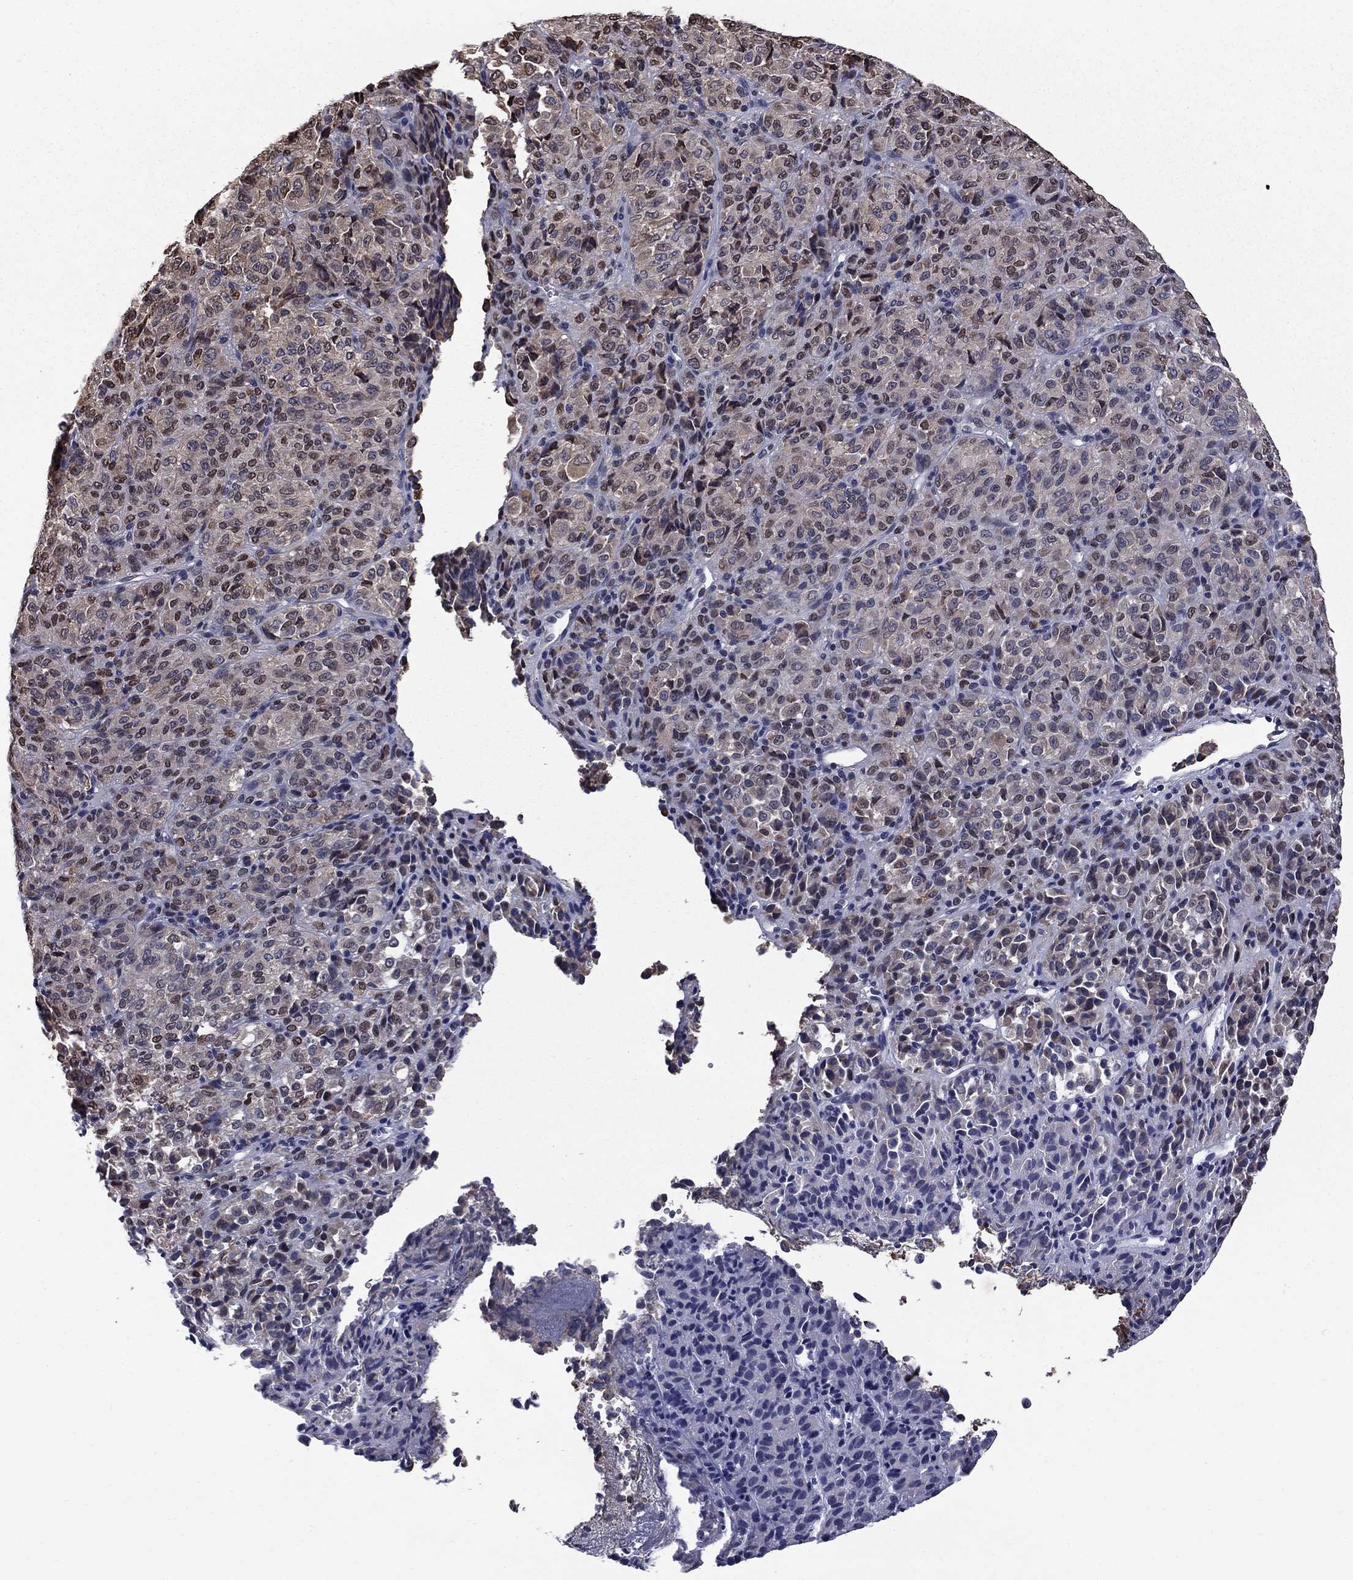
{"staining": {"intensity": "moderate", "quantity": "<25%", "location": "nuclear"}, "tissue": "melanoma", "cell_type": "Tumor cells", "image_type": "cancer", "snomed": [{"axis": "morphology", "description": "Malignant melanoma, Metastatic site"}, {"axis": "topography", "description": "Brain"}], "caption": "Immunohistochemical staining of human malignant melanoma (metastatic site) shows low levels of moderate nuclear expression in approximately <25% of tumor cells.", "gene": "HSPB2", "patient": {"sex": "female", "age": 56}}